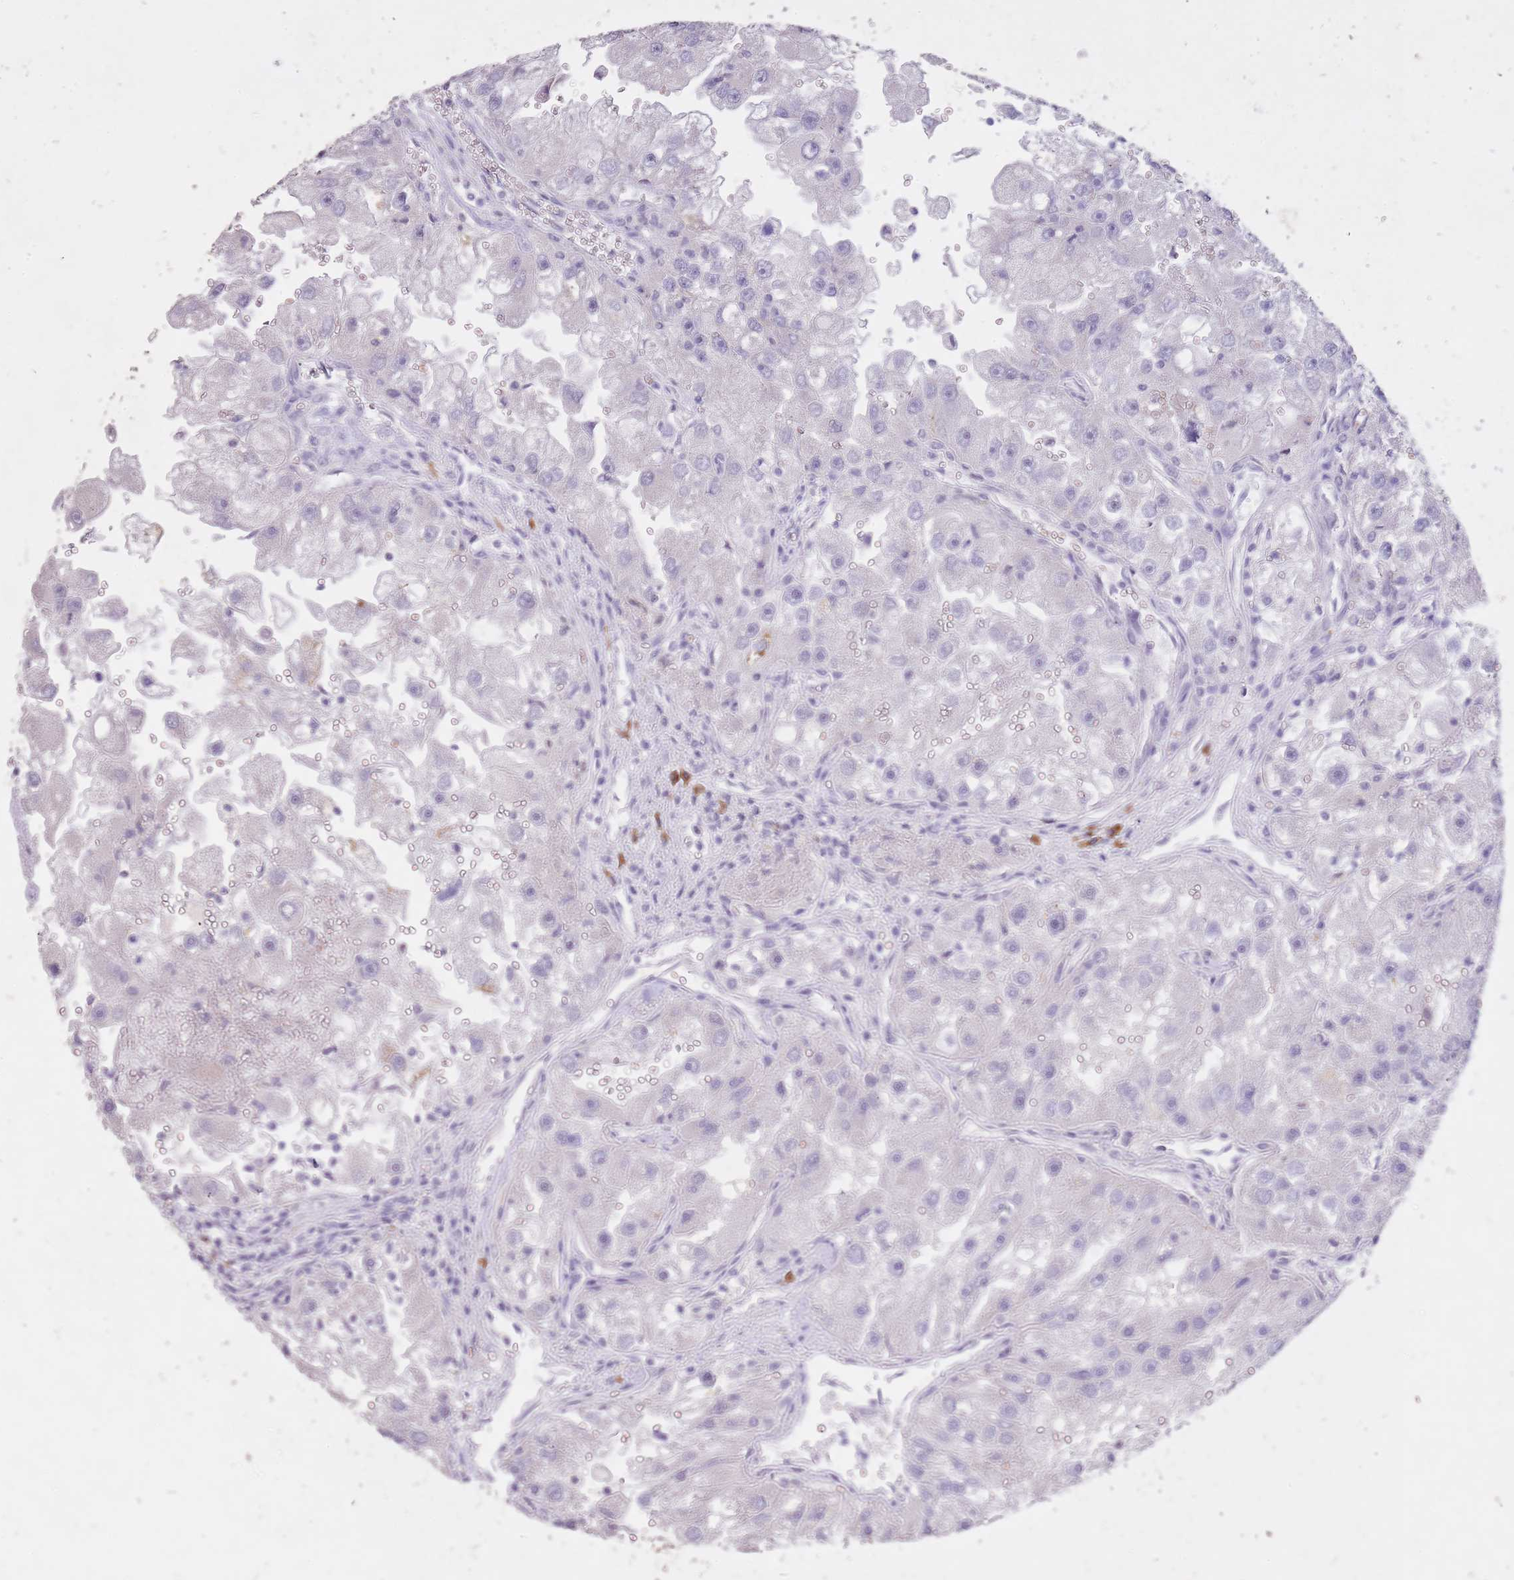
{"staining": {"intensity": "negative", "quantity": "none", "location": "none"}, "tissue": "renal cancer", "cell_type": "Tumor cells", "image_type": "cancer", "snomed": [{"axis": "morphology", "description": "Adenocarcinoma, NOS"}, {"axis": "topography", "description": "Kidney"}], "caption": "Immunohistochemistry of renal cancer (adenocarcinoma) exhibits no positivity in tumor cells. (Brightfield microscopy of DAB IHC at high magnification).", "gene": "FRG2C", "patient": {"sex": "male", "age": 63}}